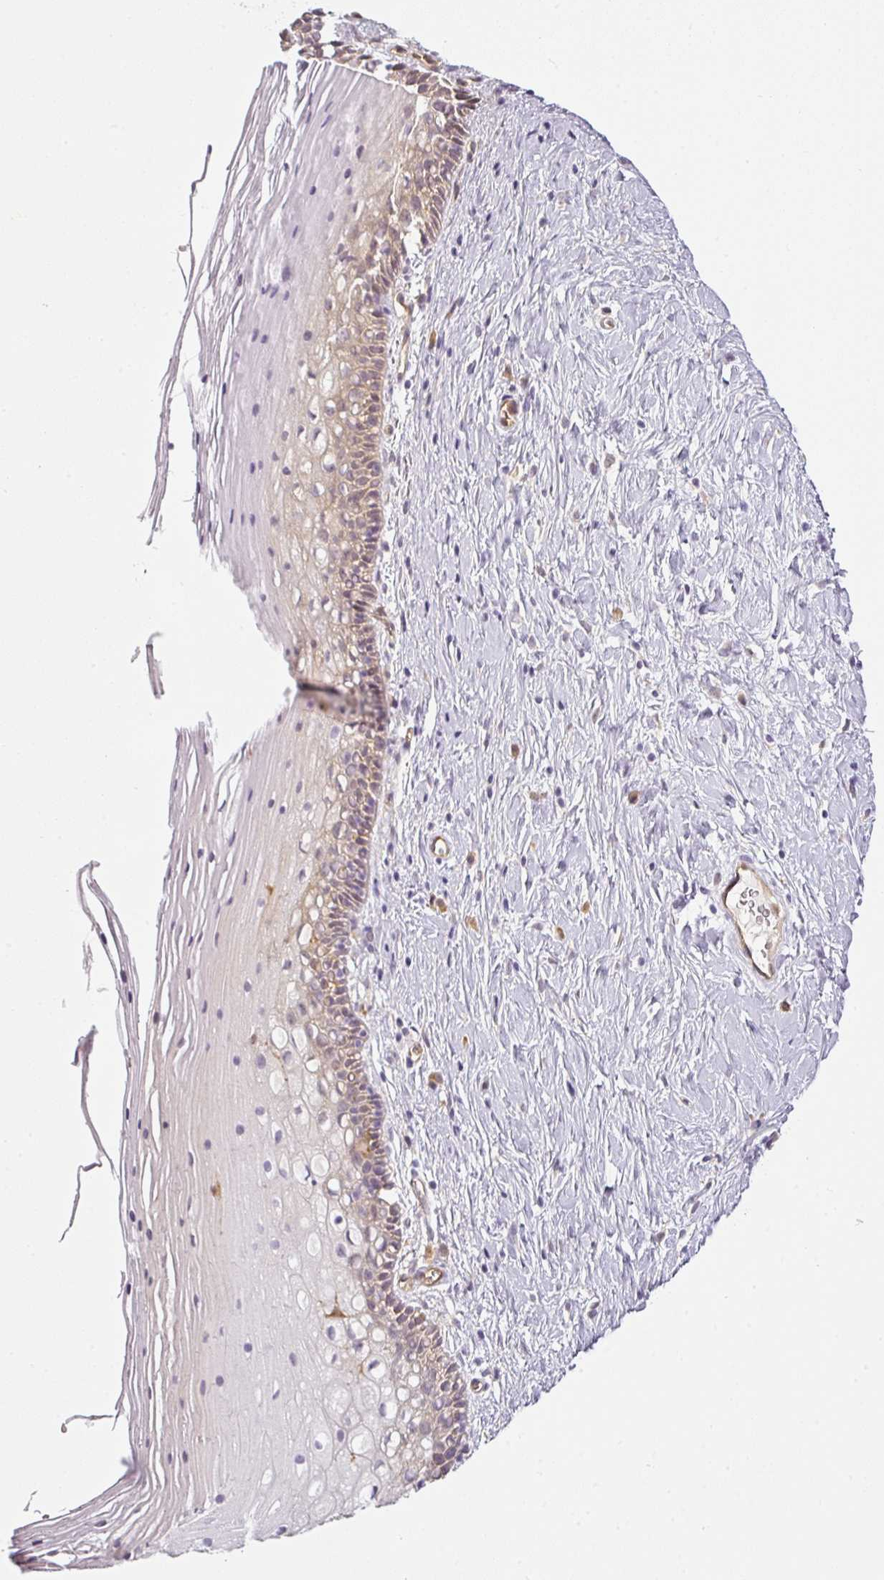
{"staining": {"intensity": "weak", "quantity": "25%-75%", "location": "cytoplasmic/membranous"}, "tissue": "cervix", "cell_type": "Glandular cells", "image_type": "normal", "snomed": [{"axis": "morphology", "description": "Normal tissue, NOS"}, {"axis": "topography", "description": "Cervix"}], "caption": "DAB (3,3'-diaminobenzidine) immunohistochemical staining of unremarkable cervix displays weak cytoplasmic/membranous protein expression in about 25%-75% of glandular cells. (DAB IHC with brightfield microscopy, high magnification).", "gene": "ANKRD18A", "patient": {"sex": "female", "age": 36}}